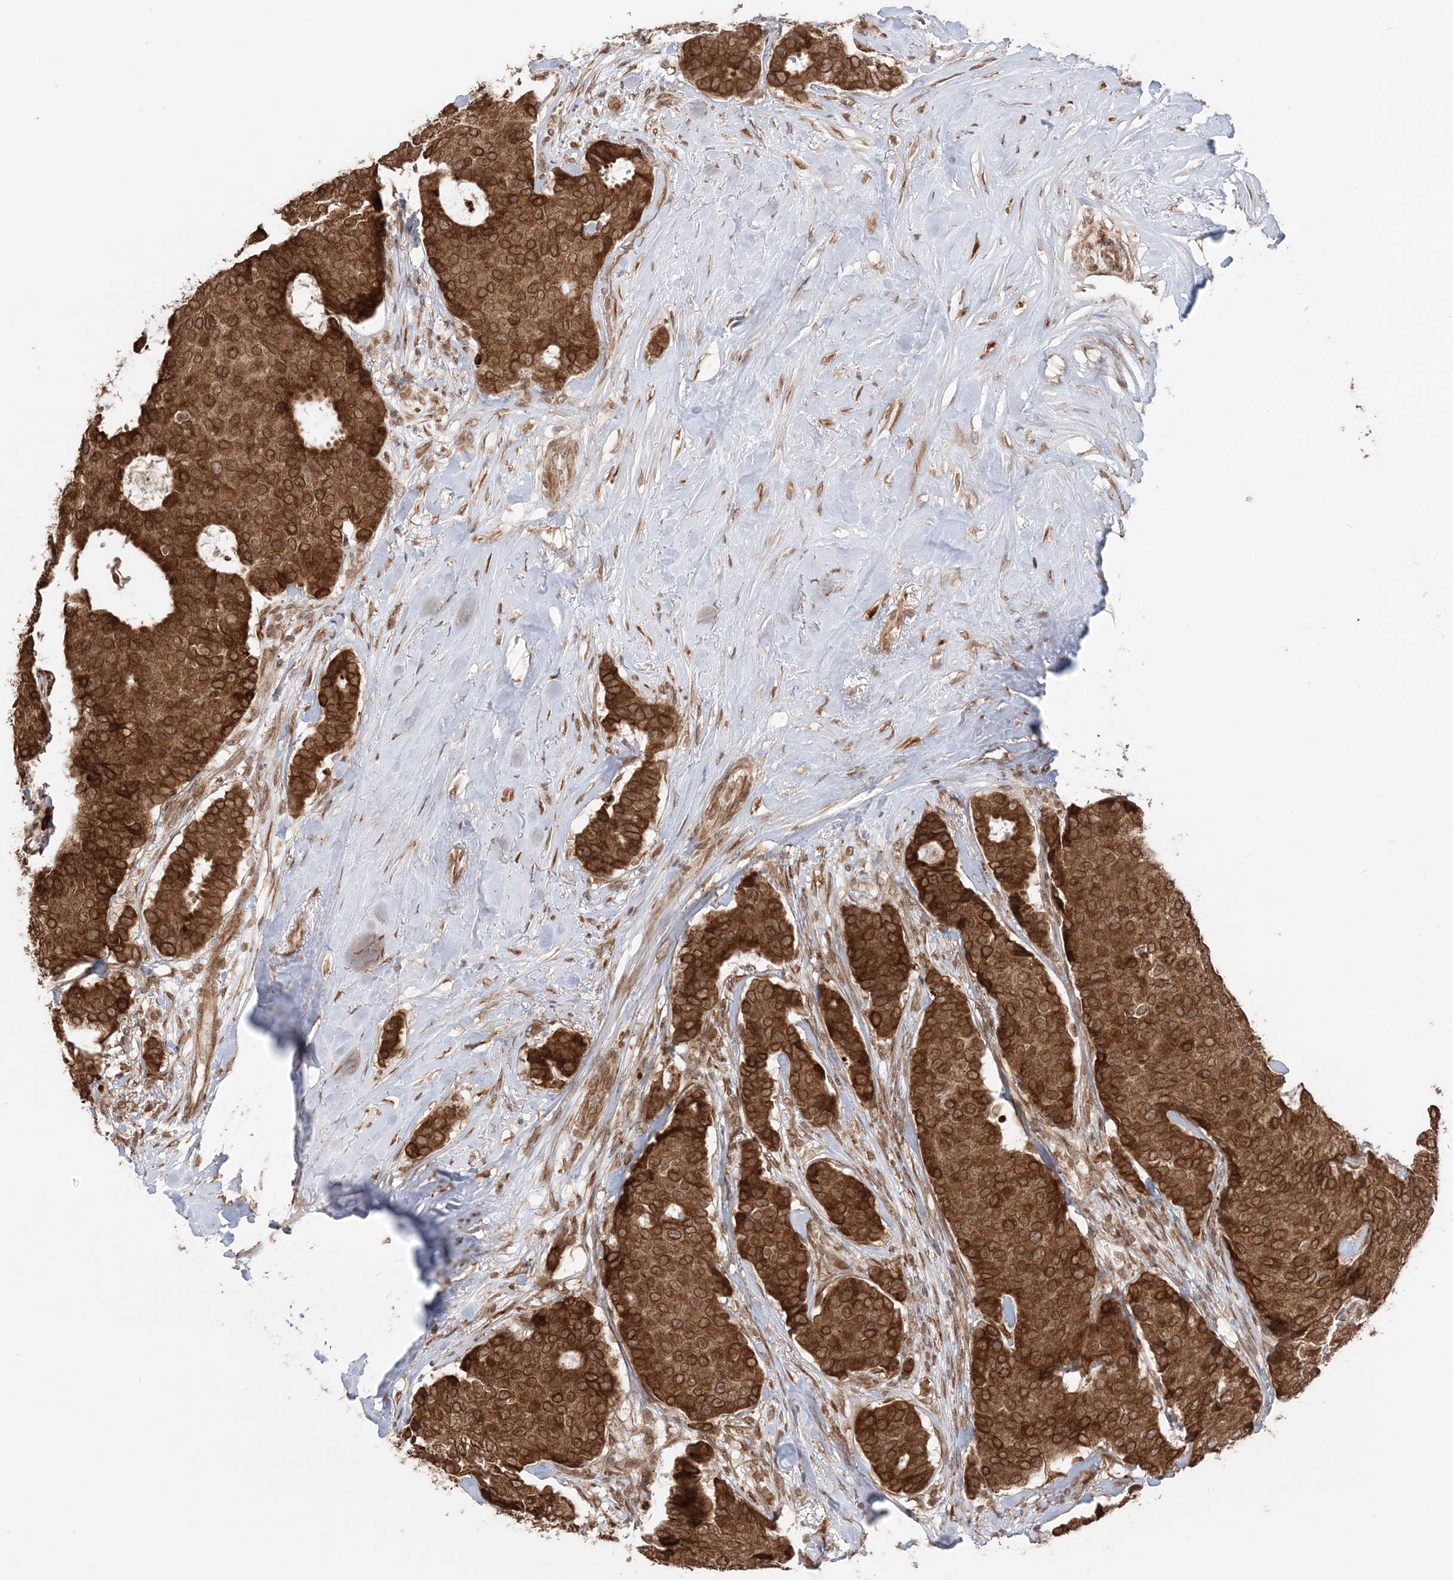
{"staining": {"intensity": "strong", "quantity": ">75%", "location": "cytoplasmic/membranous,nuclear"}, "tissue": "breast cancer", "cell_type": "Tumor cells", "image_type": "cancer", "snomed": [{"axis": "morphology", "description": "Duct carcinoma"}, {"axis": "topography", "description": "Breast"}], "caption": "The image reveals a brown stain indicating the presence of a protein in the cytoplasmic/membranous and nuclear of tumor cells in breast cancer (invasive ductal carcinoma).", "gene": "TMED10", "patient": {"sex": "female", "age": 75}}